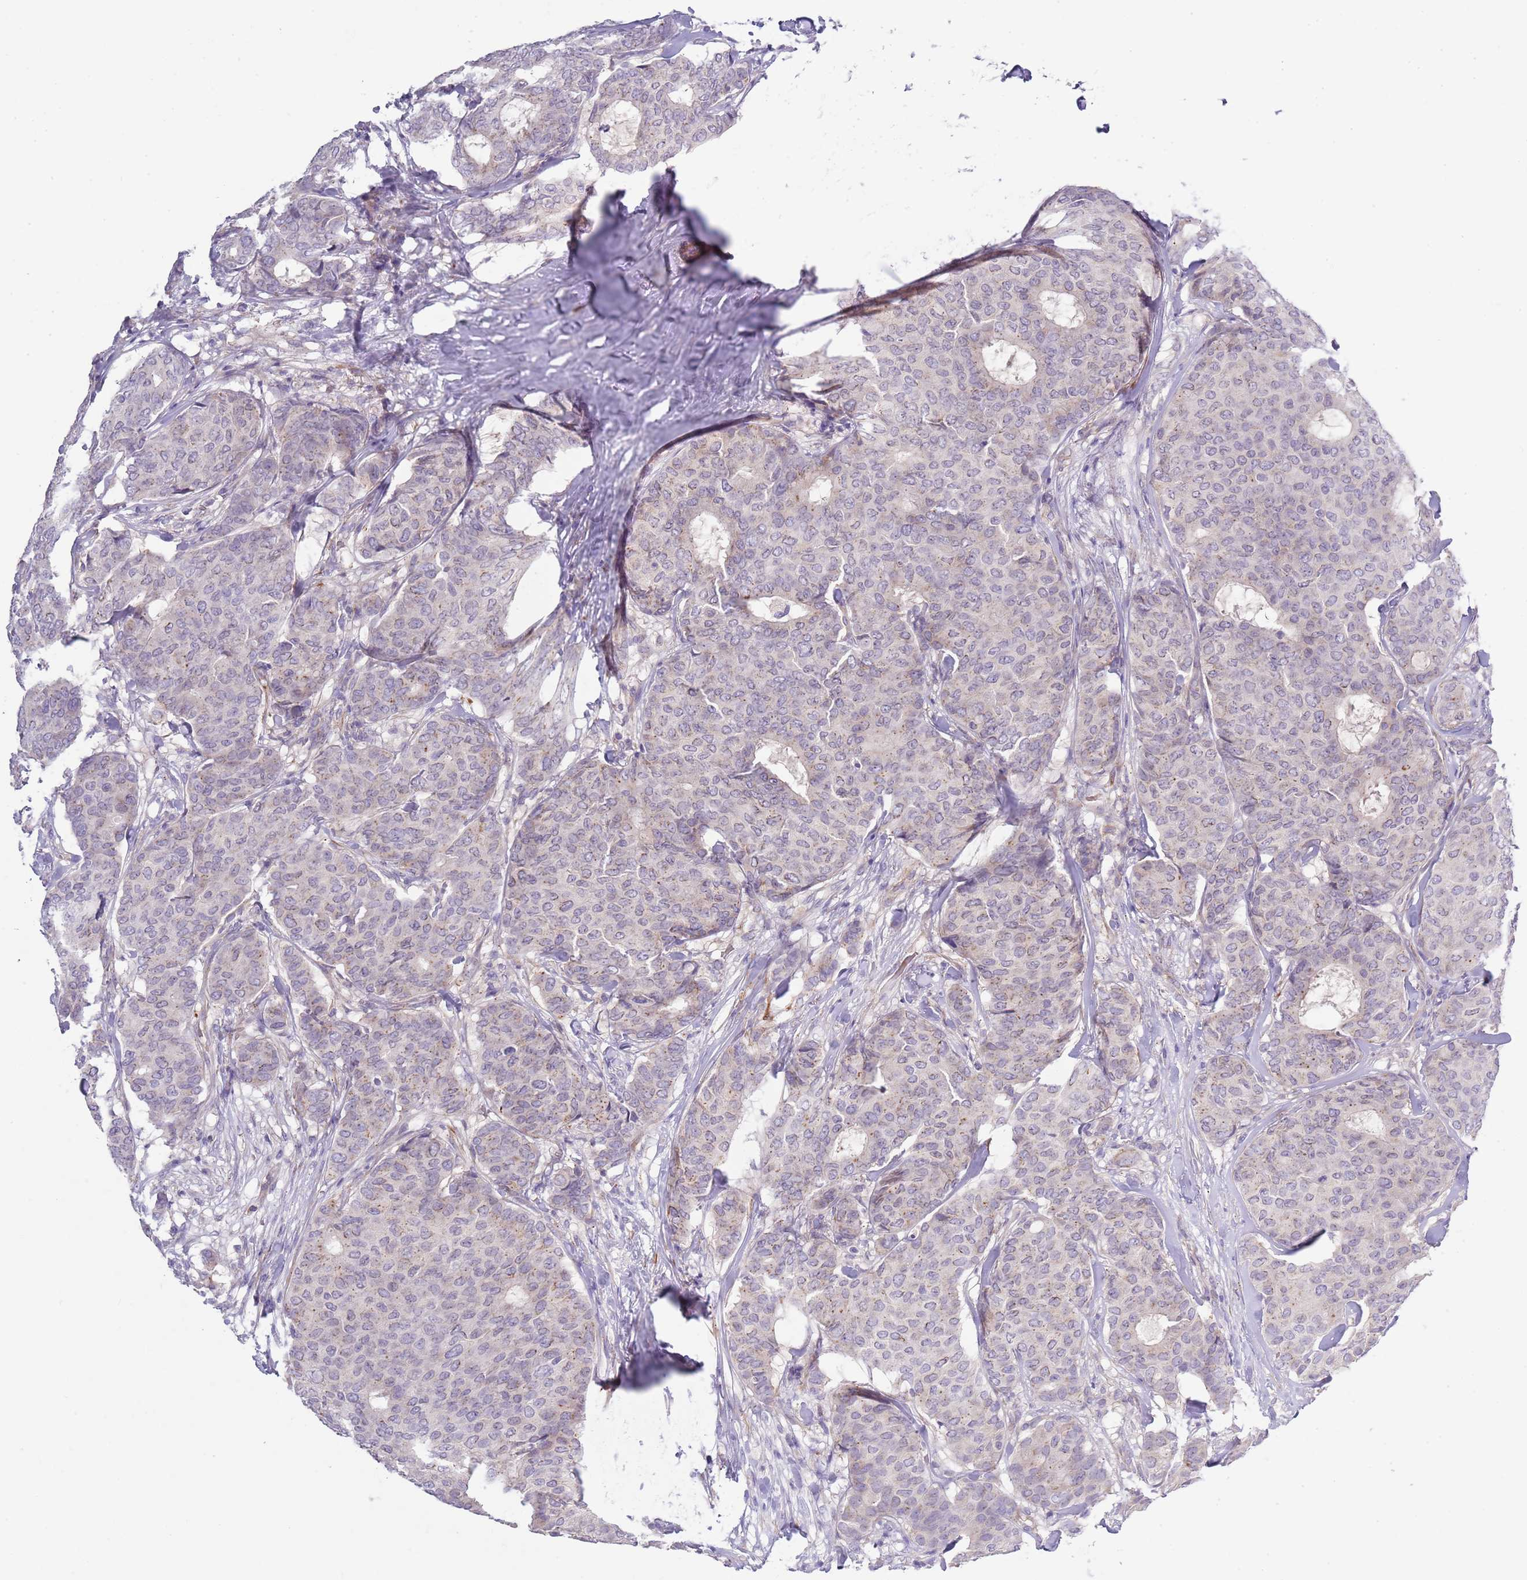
{"staining": {"intensity": "negative", "quantity": "none", "location": "none"}, "tissue": "breast cancer", "cell_type": "Tumor cells", "image_type": "cancer", "snomed": [{"axis": "morphology", "description": "Duct carcinoma"}, {"axis": "topography", "description": "Breast"}], "caption": "This histopathology image is of breast cancer (infiltrating ductal carcinoma) stained with immunohistochemistry (IHC) to label a protein in brown with the nuclei are counter-stained blue. There is no staining in tumor cells.", "gene": "TINAGL1", "patient": {"sex": "female", "age": 75}}